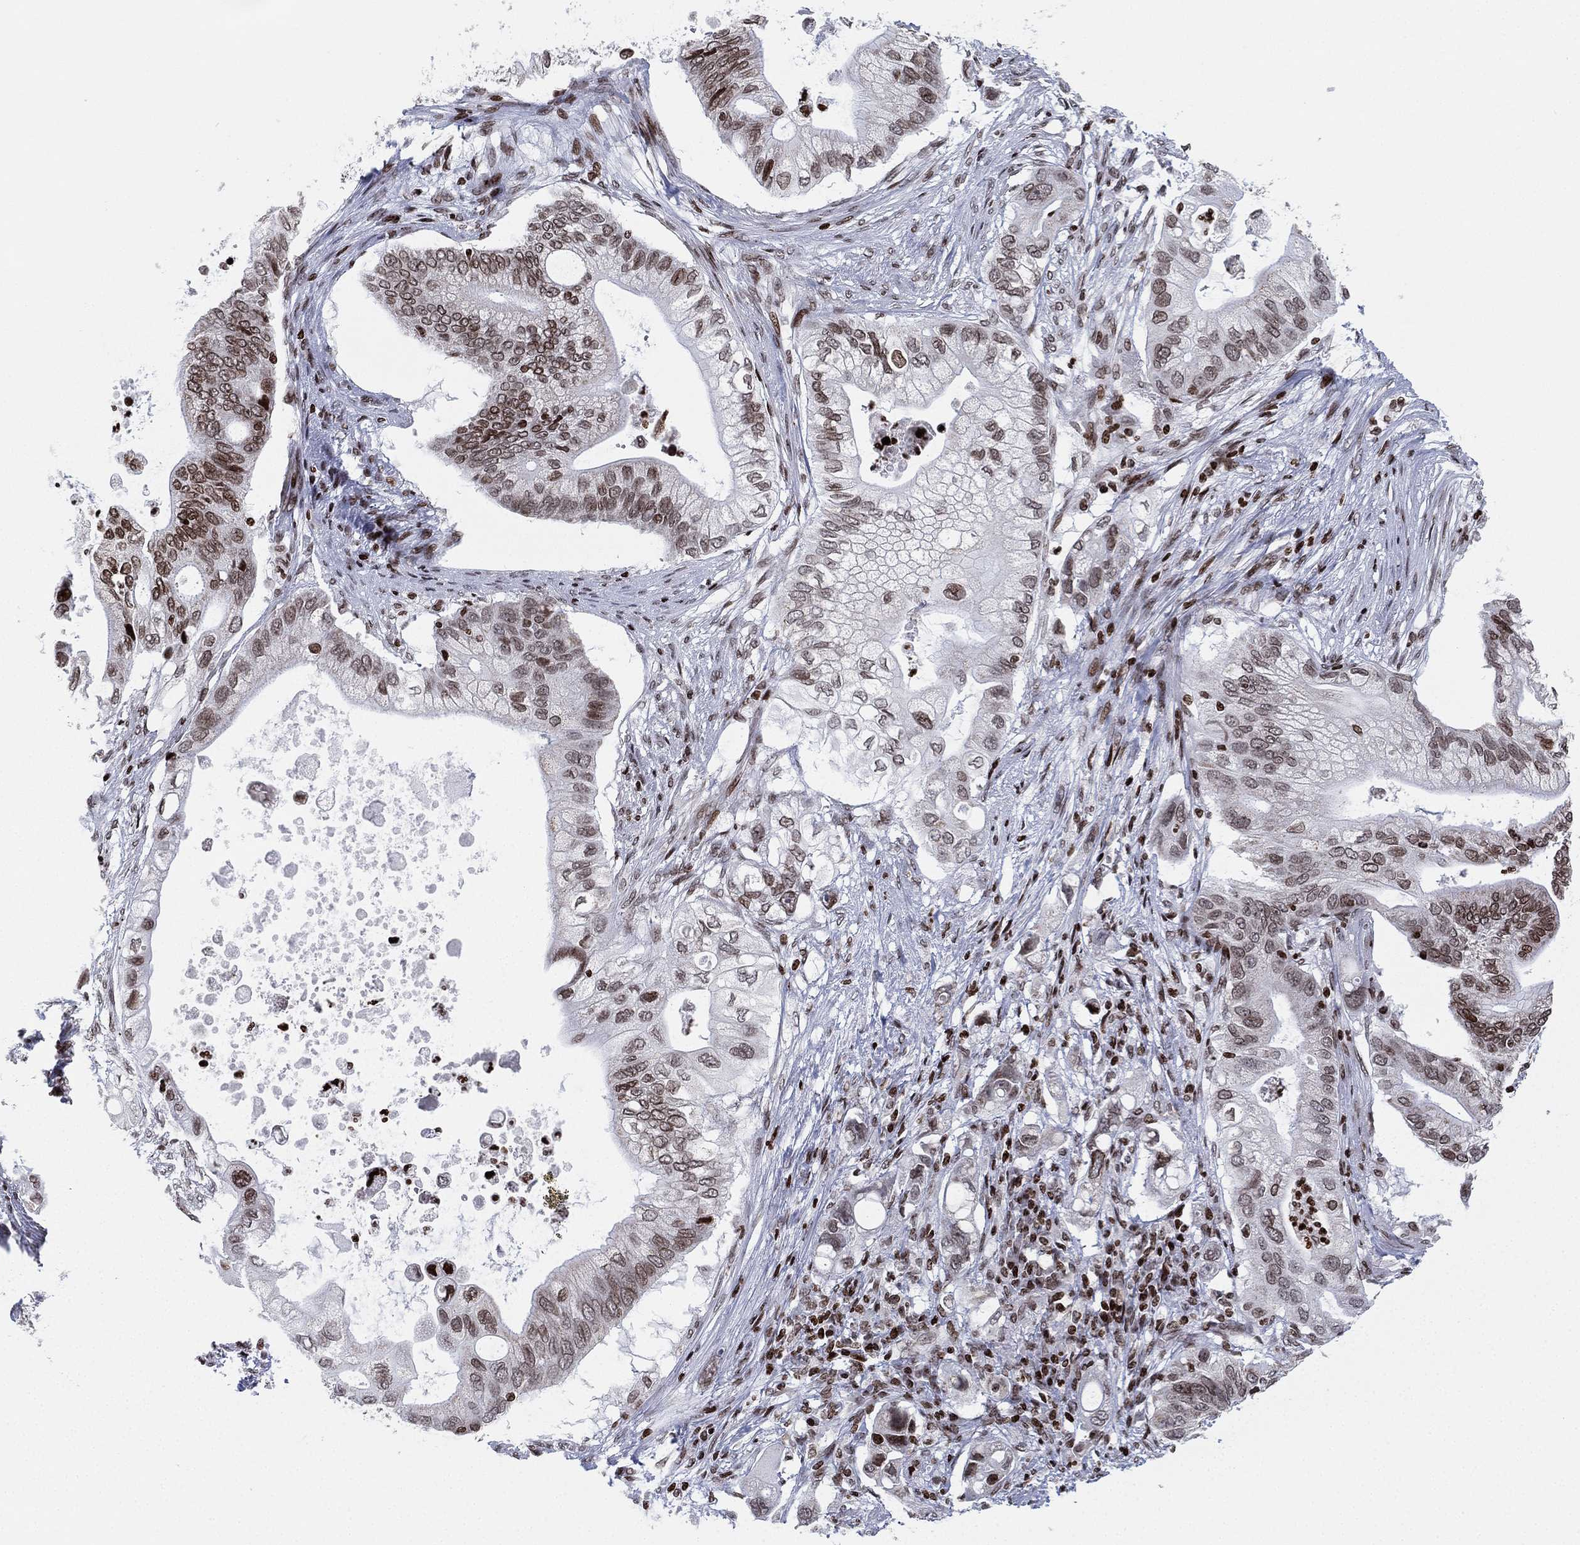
{"staining": {"intensity": "weak", "quantity": "25%-75%", "location": "nuclear"}, "tissue": "pancreatic cancer", "cell_type": "Tumor cells", "image_type": "cancer", "snomed": [{"axis": "morphology", "description": "Adenocarcinoma, NOS"}, {"axis": "topography", "description": "Pancreas"}], "caption": "Human pancreatic cancer stained for a protein (brown) displays weak nuclear positive staining in about 25%-75% of tumor cells.", "gene": "MFSD14A", "patient": {"sex": "female", "age": 72}}